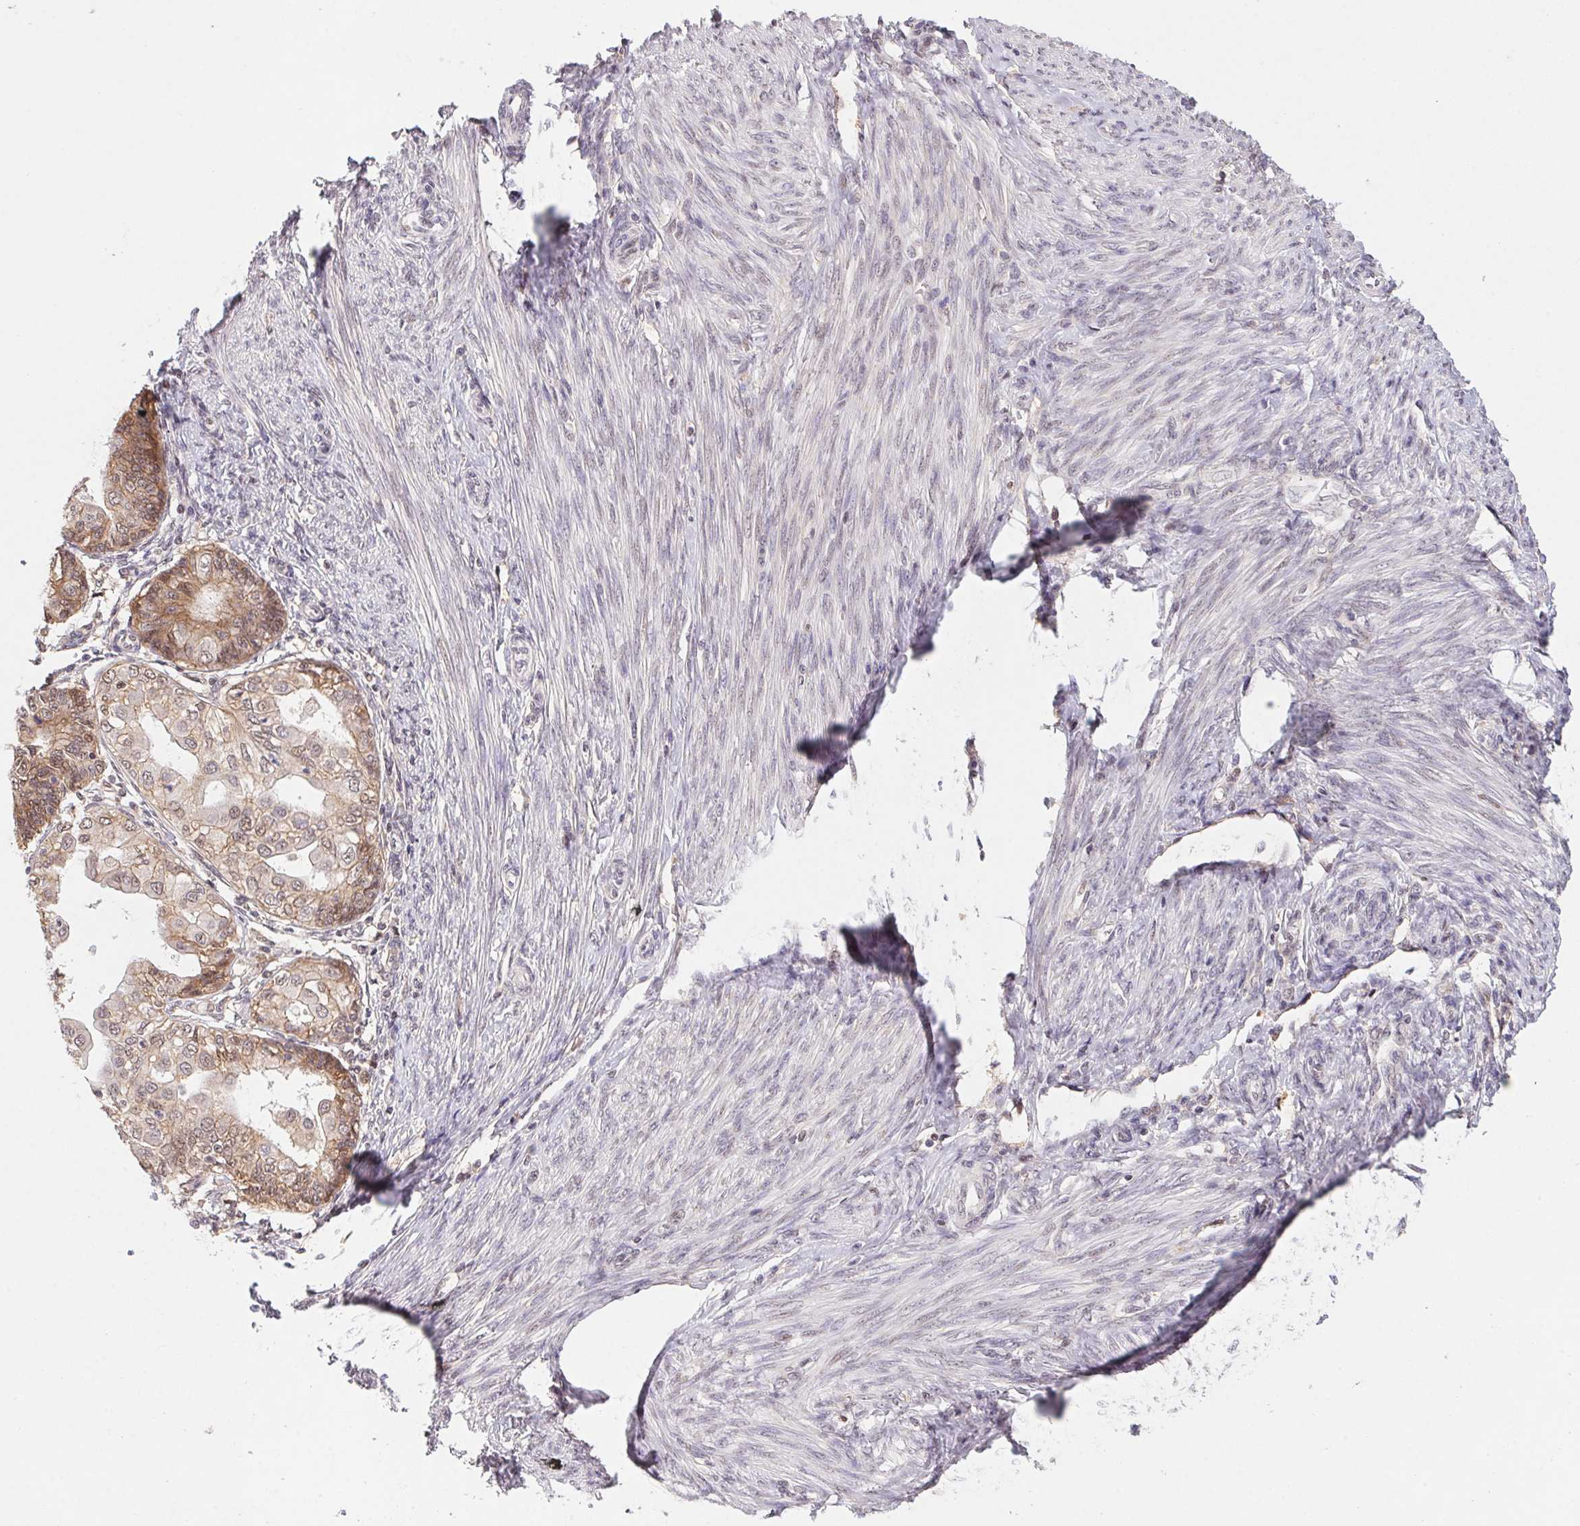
{"staining": {"intensity": "weak", "quantity": ">75%", "location": "cytoplasmic/membranous,nuclear"}, "tissue": "endometrial cancer", "cell_type": "Tumor cells", "image_type": "cancer", "snomed": [{"axis": "morphology", "description": "Adenocarcinoma, NOS"}, {"axis": "topography", "description": "Endometrium"}], "caption": "Immunohistochemical staining of endometrial cancer displays low levels of weak cytoplasmic/membranous and nuclear protein positivity in about >75% of tumor cells.", "gene": "SLC52A2", "patient": {"sex": "female", "age": 68}}